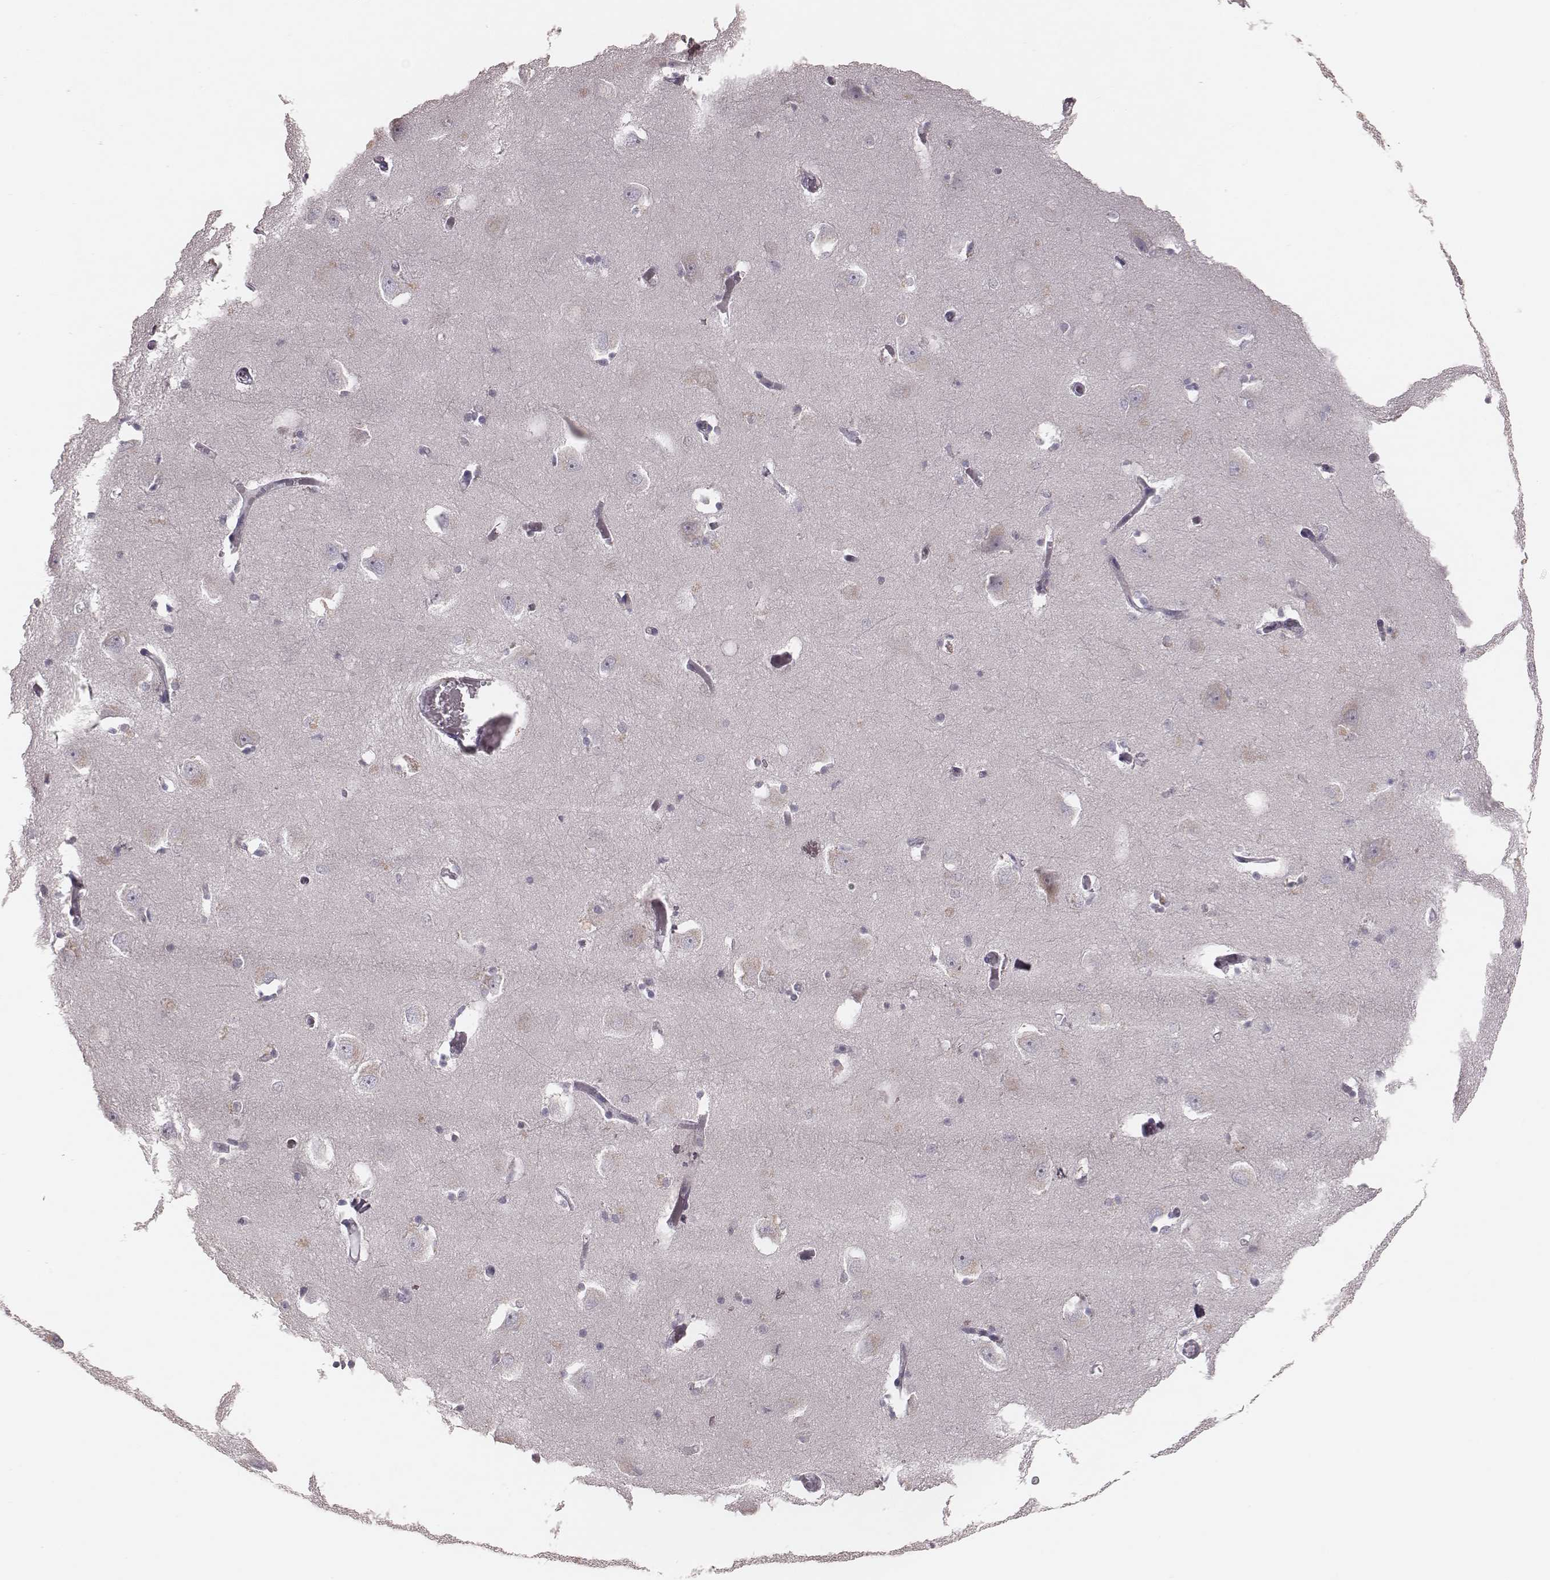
{"staining": {"intensity": "negative", "quantity": "none", "location": "none"}, "tissue": "caudate", "cell_type": "Glial cells", "image_type": "normal", "snomed": [{"axis": "morphology", "description": "Normal tissue, NOS"}, {"axis": "topography", "description": "Lateral ventricle wall"}, {"axis": "topography", "description": "Hippocampus"}], "caption": "Immunohistochemistry micrograph of benign human caudate stained for a protein (brown), which reveals no staining in glial cells. (IHC, brightfield microscopy, high magnification).", "gene": "MRPS27", "patient": {"sex": "female", "age": 63}}